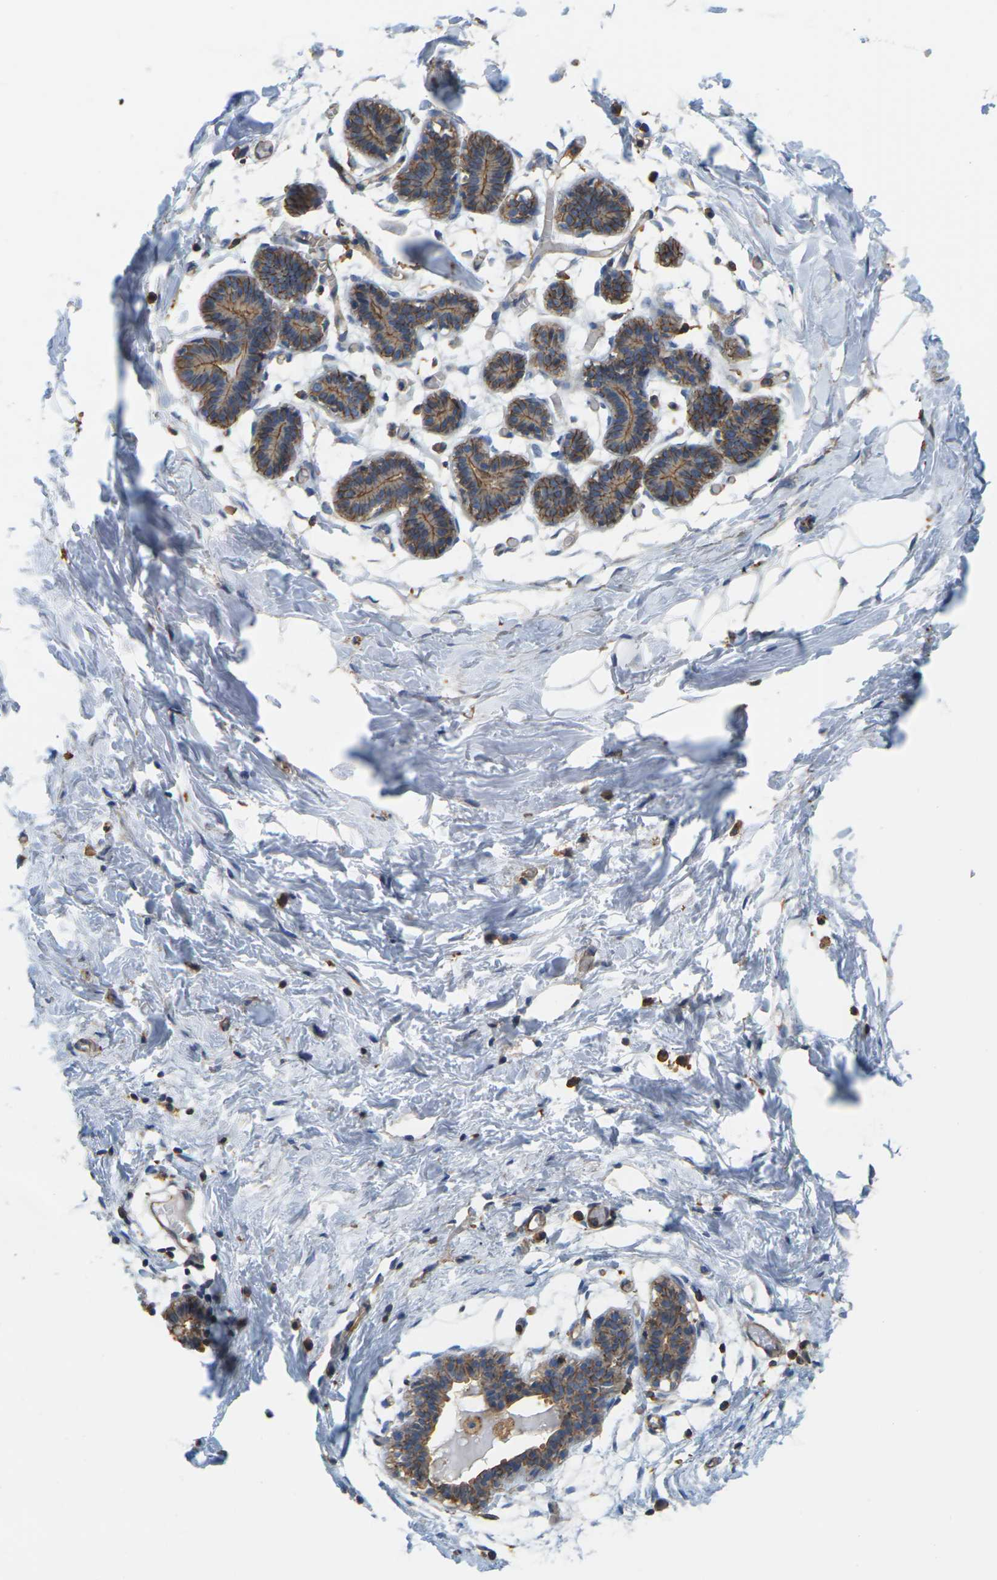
{"staining": {"intensity": "negative", "quantity": "none", "location": "none"}, "tissue": "breast", "cell_type": "Adipocytes", "image_type": "normal", "snomed": [{"axis": "morphology", "description": "Normal tissue, NOS"}, {"axis": "topography", "description": "Breast"}], "caption": "An IHC photomicrograph of unremarkable breast is shown. There is no staining in adipocytes of breast. (Stains: DAB immunohistochemistry (IHC) with hematoxylin counter stain, Microscopy: brightfield microscopy at high magnification).", "gene": "IQGAP1", "patient": {"sex": "female", "age": 27}}